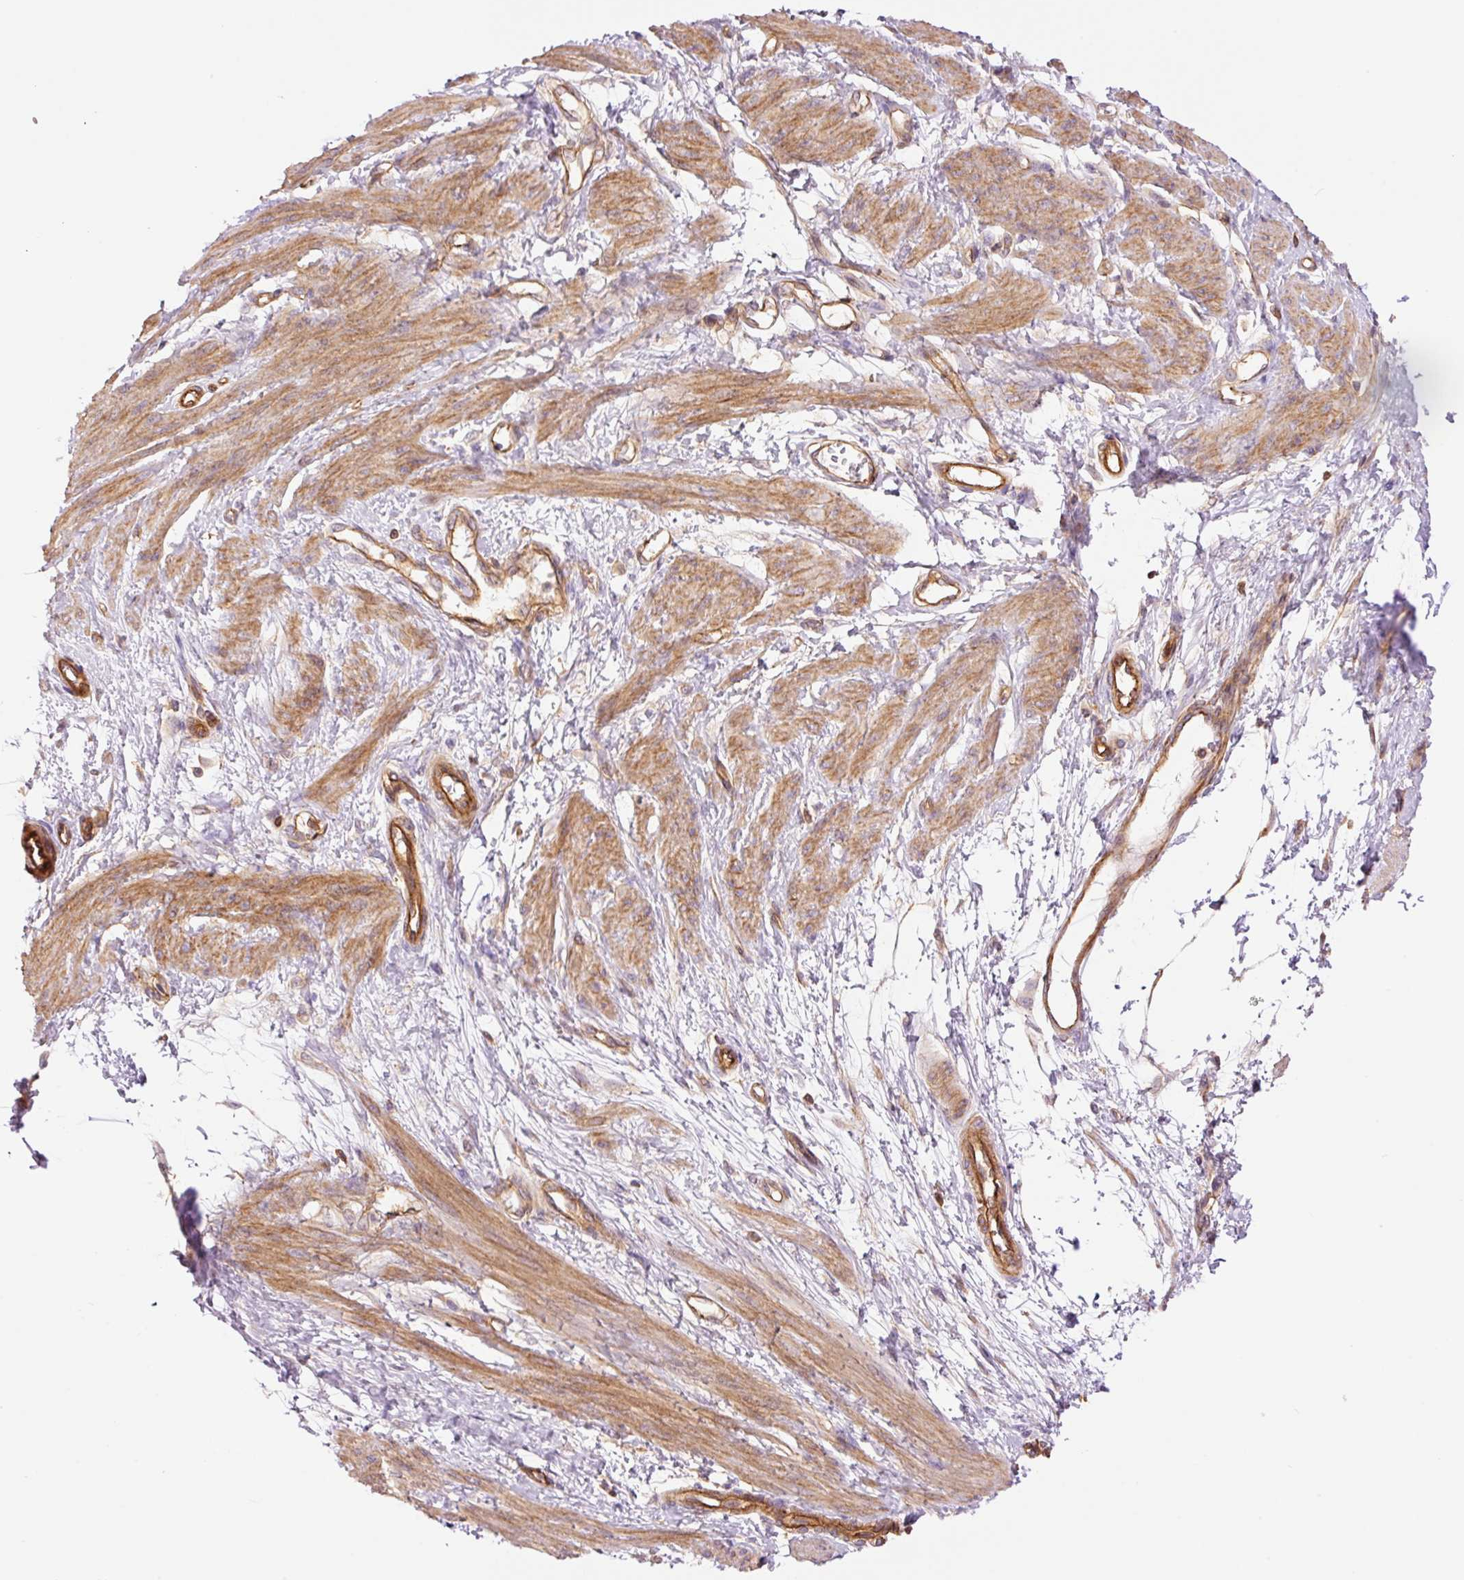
{"staining": {"intensity": "moderate", "quantity": ">75%", "location": "cytoplasmic/membranous"}, "tissue": "smooth muscle", "cell_type": "Smooth muscle cells", "image_type": "normal", "snomed": [{"axis": "morphology", "description": "Normal tissue, NOS"}, {"axis": "topography", "description": "Smooth muscle"}, {"axis": "topography", "description": "Uterus"}], "caption": "DAB immunohistochemical staining of benign smooth muscle displays moderate cytoplasmic/membranous protein positivity in about >75% of smooth muscle cells.", "gene": "PPP1R1B", "patient": {"sex": "female", "age": 39}}